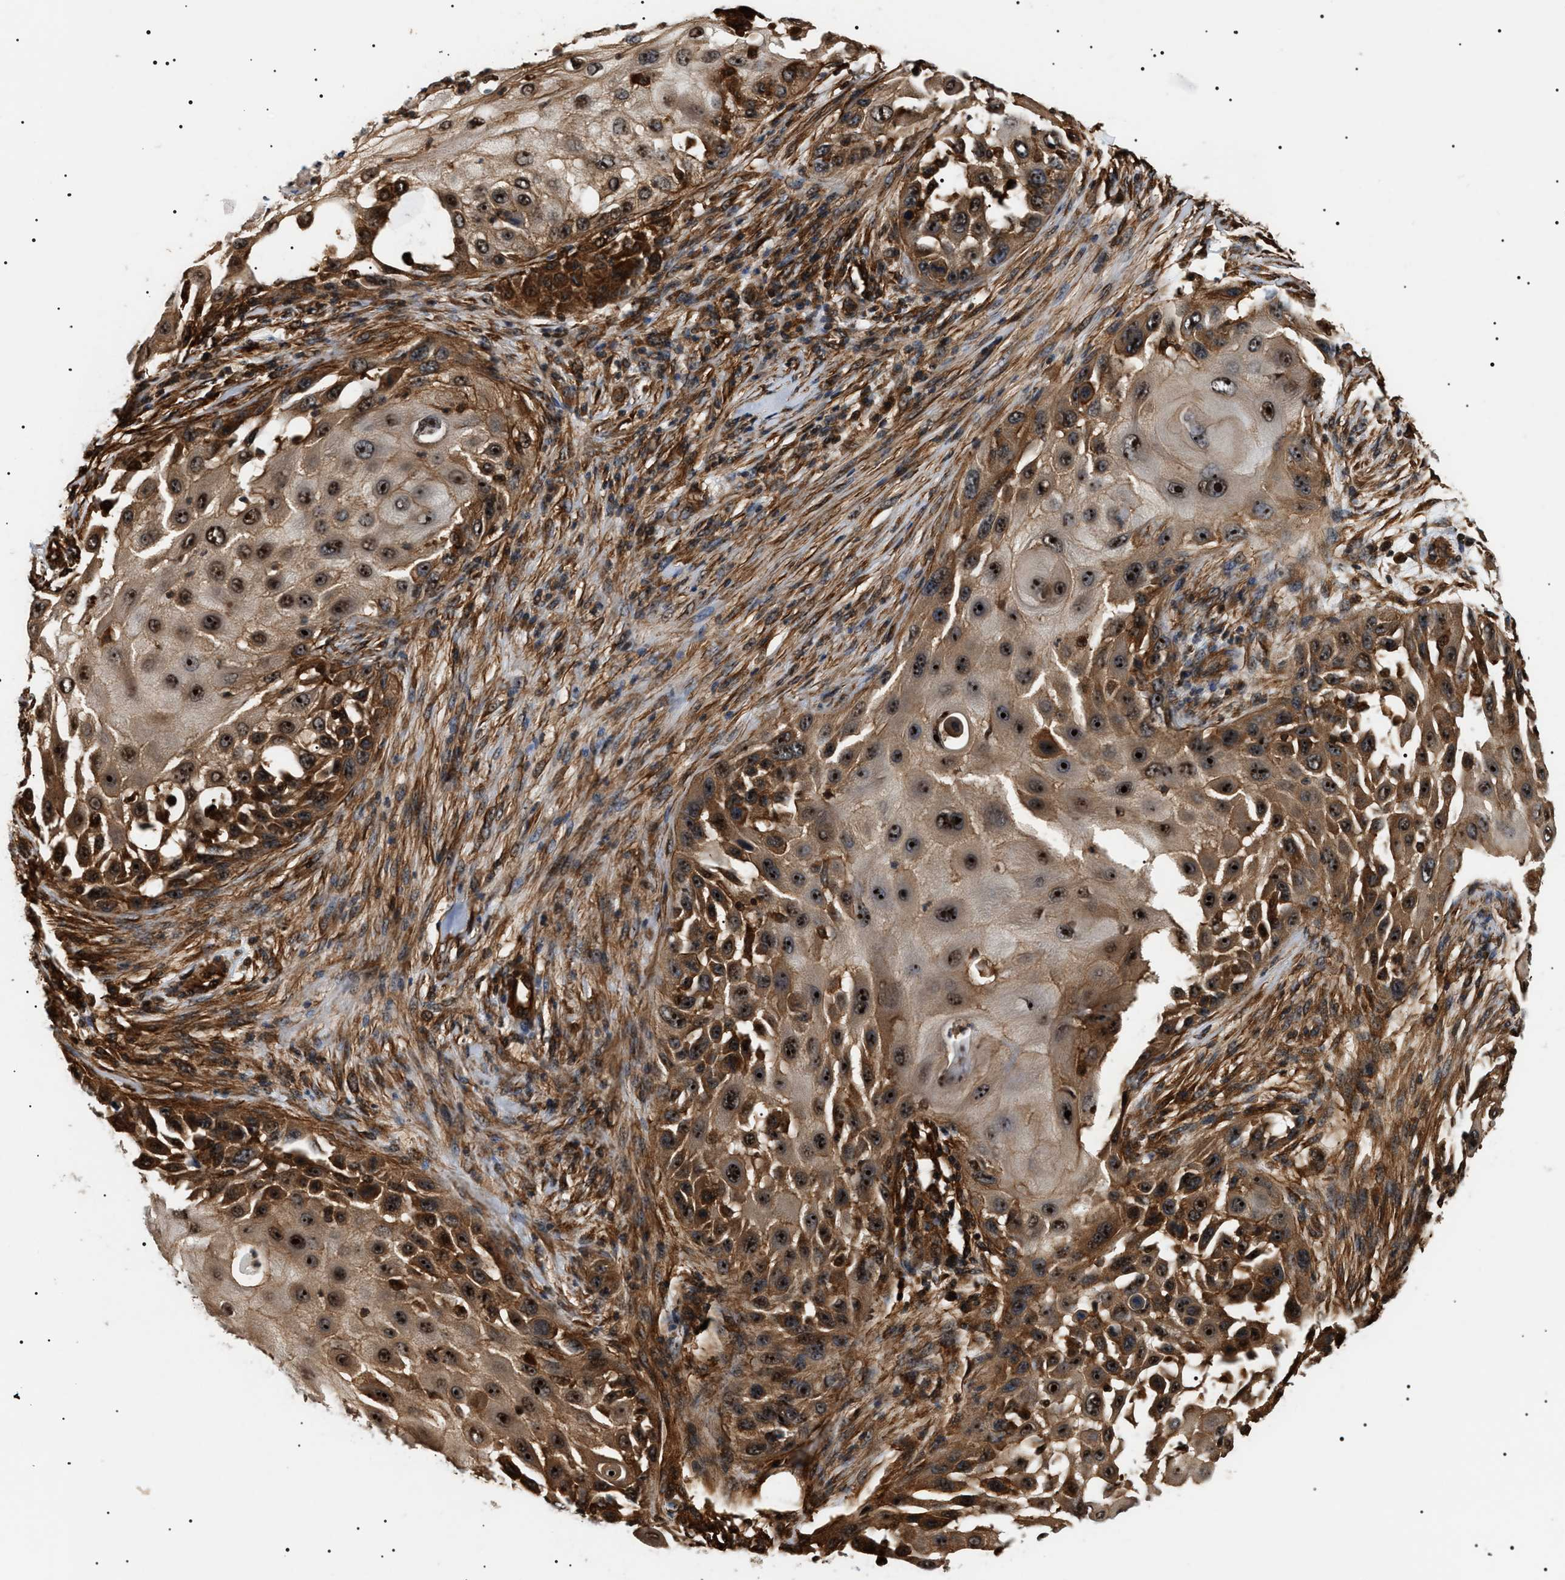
{"staining": {"intensity": "strong", "quantity": ">75%", "location": "cytoplasmic/membranous,nuclear"}, "tissue": "skin cancer", "cell_type": "Tumor cells", "image_type": "cancer", "snomed": [{"axis": "morphology", "description": "Squamous cell carcinoma, NOS"}, {"axis": "topography", "description": "Skin"}], "caption": "DAB immunohistochemical staining of skin cancer exhibits strong cytoplasmic/membranous and nuclear protein expression in approximately >75% of tumor cells.", "gene": "SH3GLB2", "patient": {"sex": "female", "age": 44}}